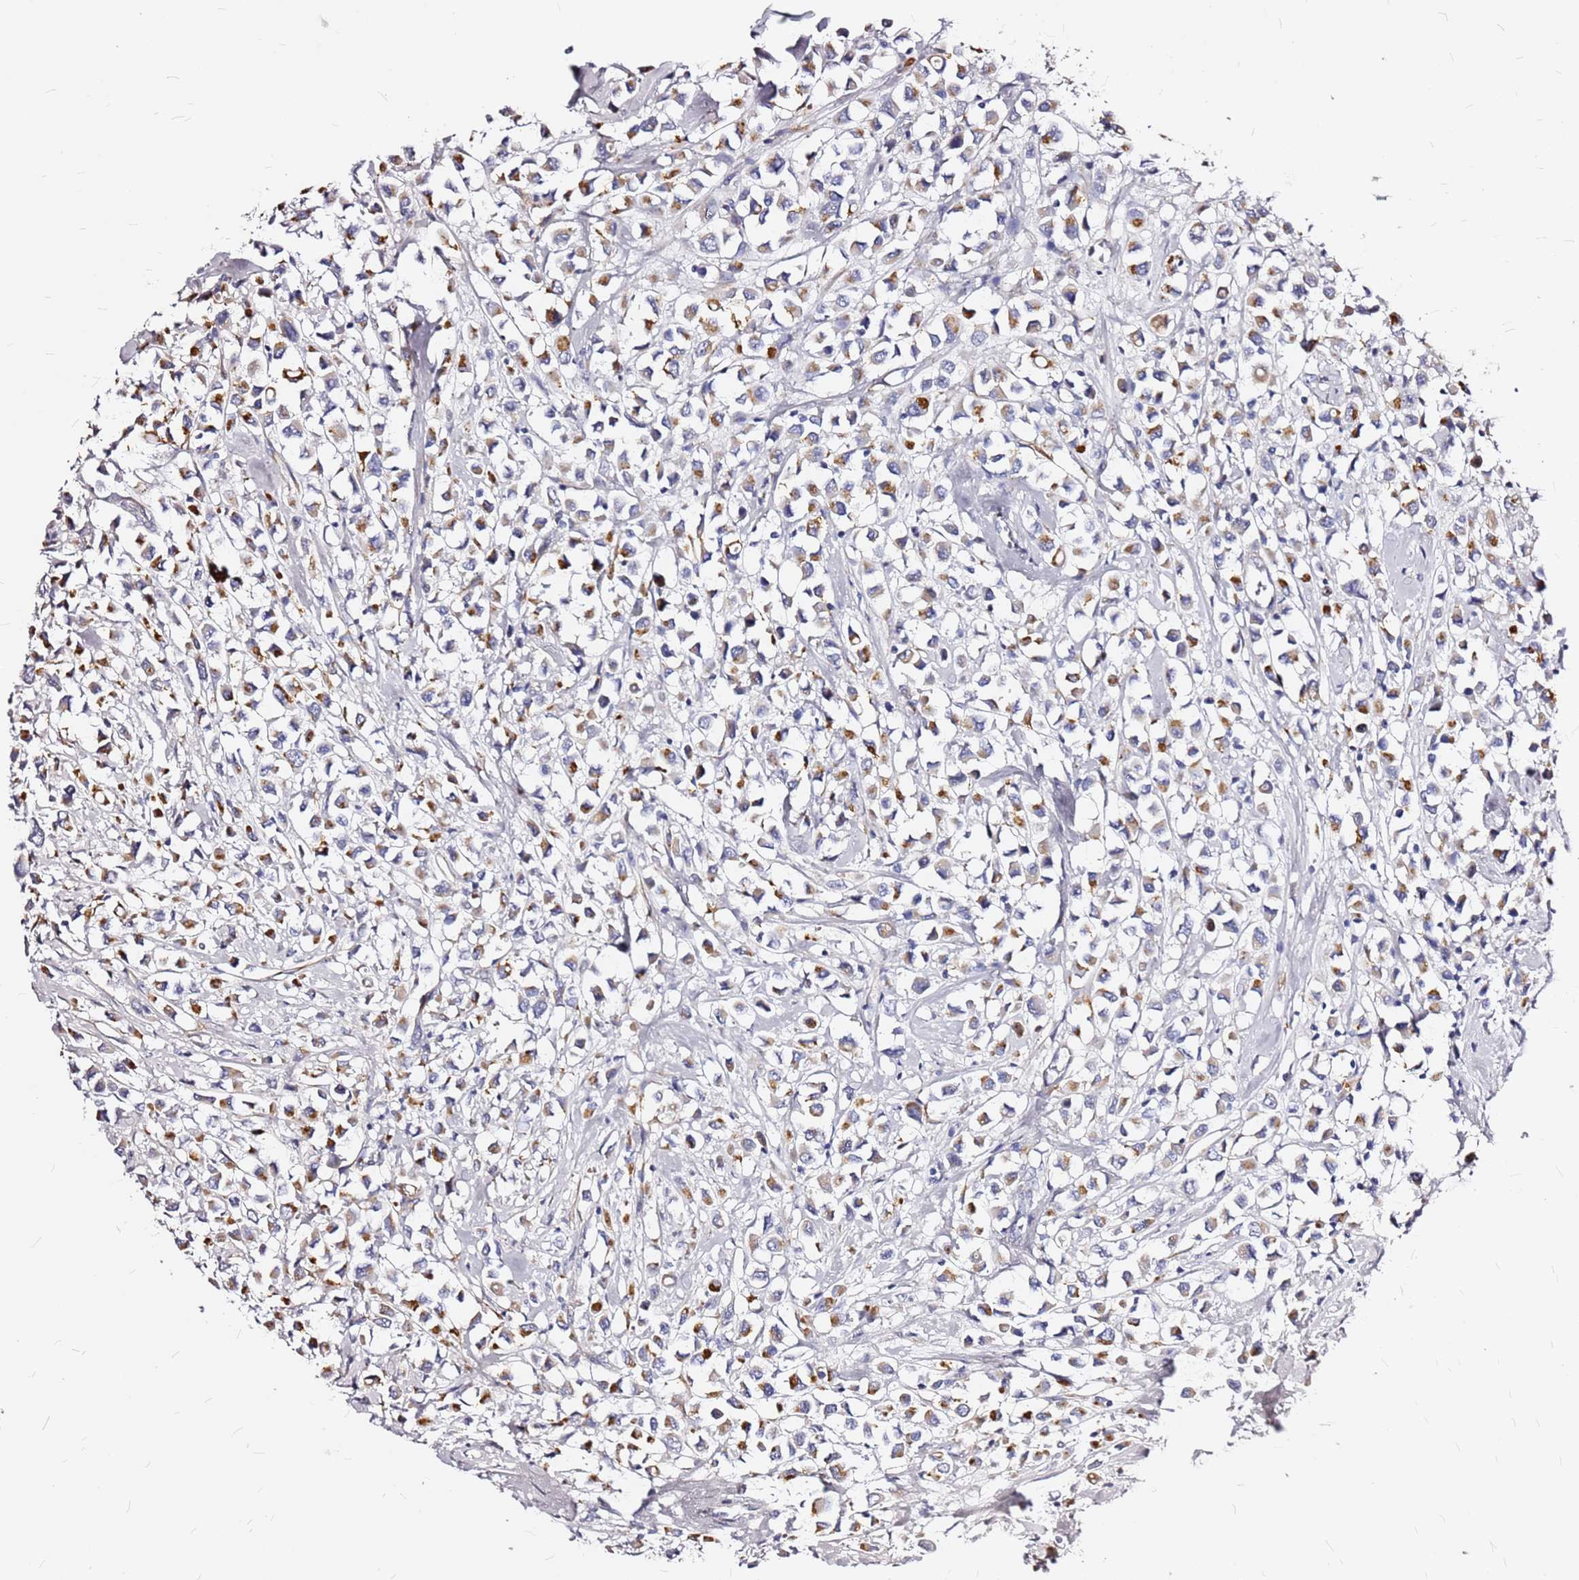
{"staining": {"intensity": "moderate", "quantity": "25%-75%", "location": "cytoplasmic/membranous"}, "tissue": "breast cancer", "cell_type": "Tumor cells", "image_type": "cancer", "snomed": [{"axis": "morphology", "description": "Duct carcinoma"}, {"axis": "topography", "description": "Breast"}], "caption": "This is a micrograph of immunohistochemistry (IHC) staining of invasive ductal carcinoma (breast), which shows moderate positivity in the cytoplasmic/membranous of tumor cells.", "gene": "CASD1", "patient": {"sex": "female", "age": 61}}